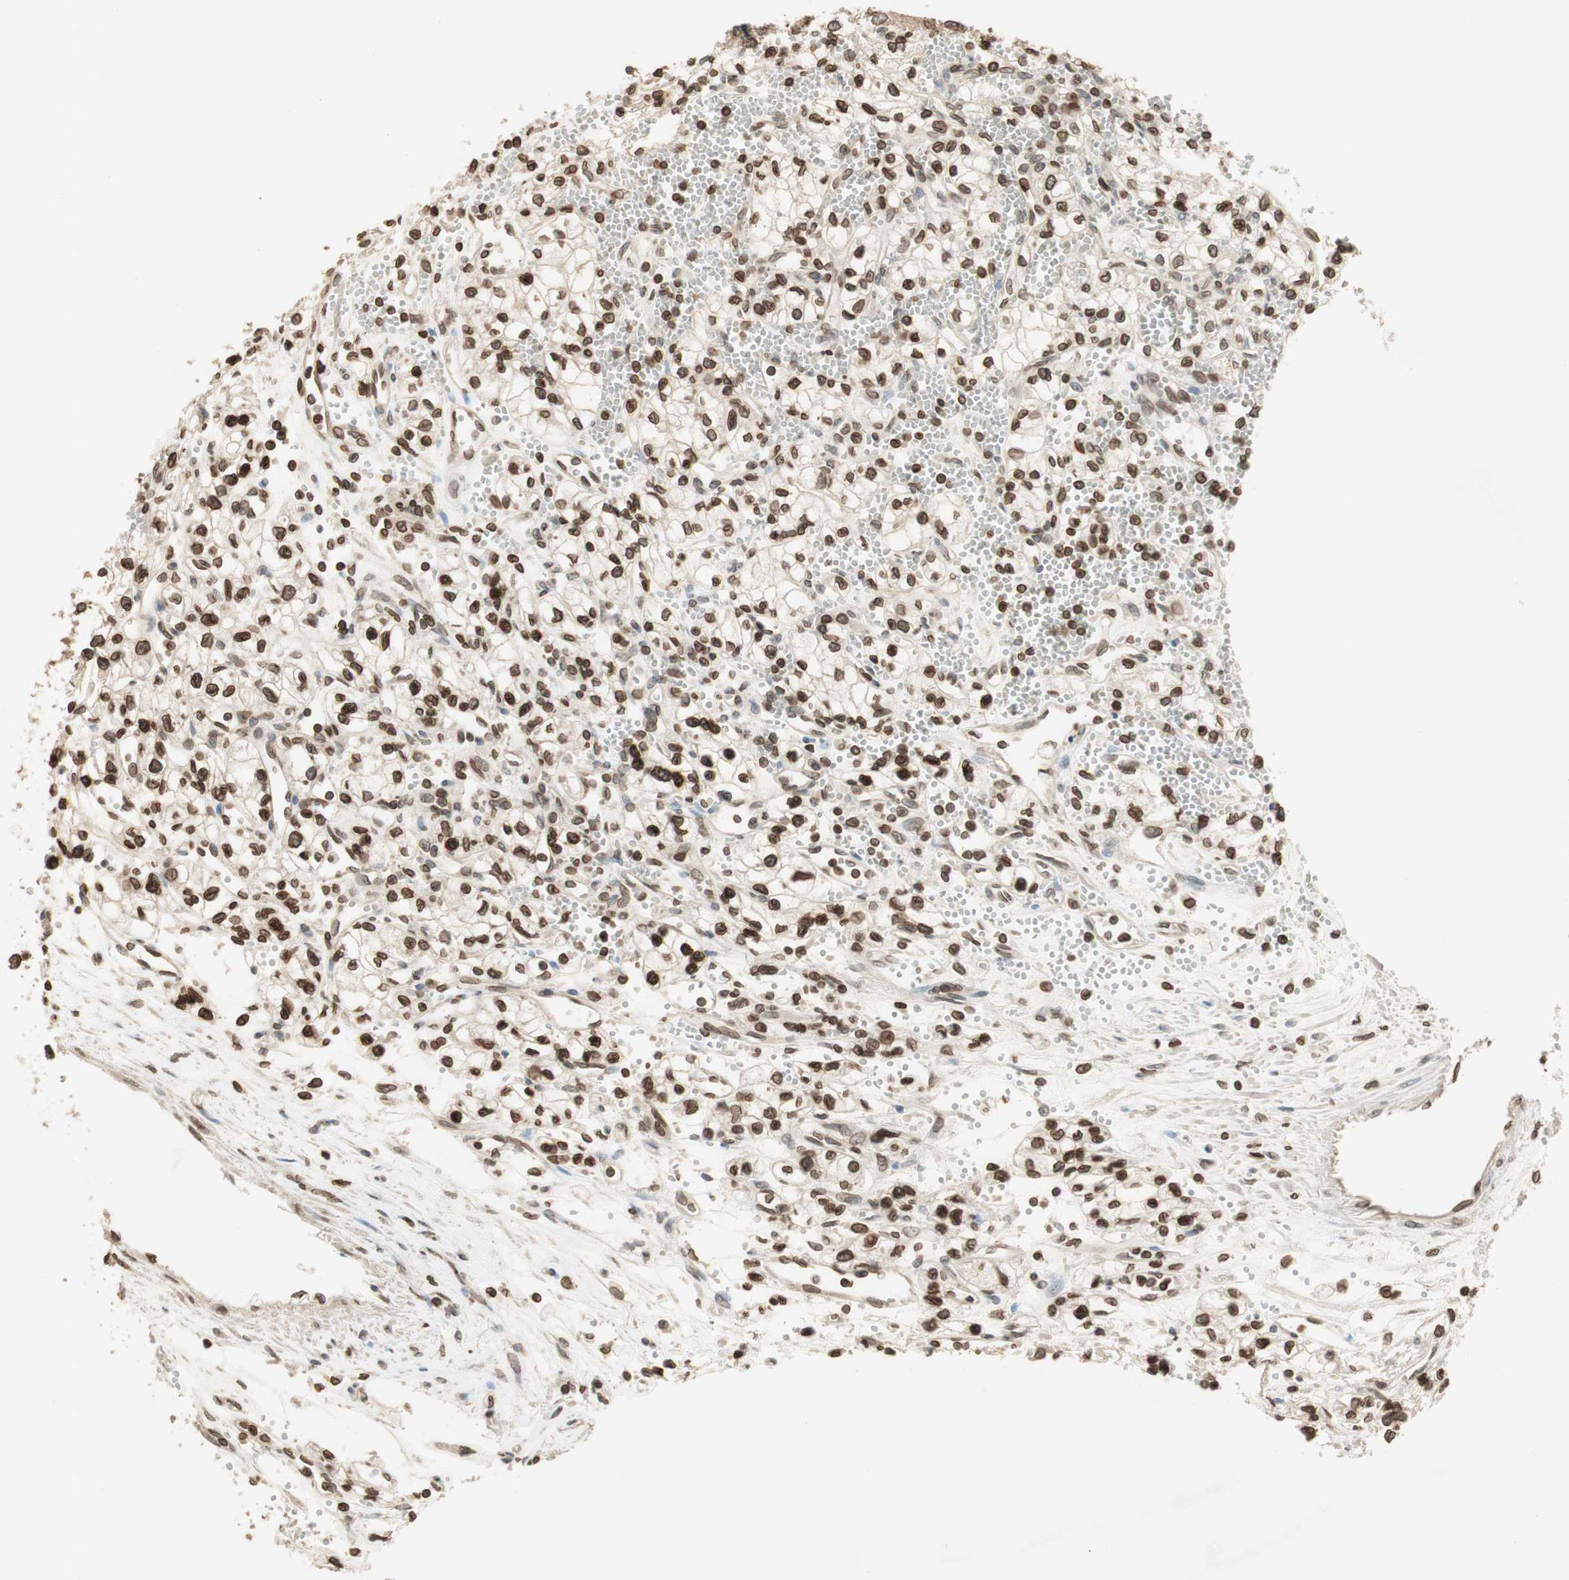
{"staining": {"intensity": "moderate", "quantity": ">75%", "location": "nuclear"}, "tissue": "renal cancer", "cell_type": "Tumor cells", "image_type": "cancer", "snomed": [{"axis": "morphology", "description": "Normal tissue, NOS"}, {"axis": "morphology", "description": "Adenocarcinoma, NOS"}, {"axis": "topography", "description": "Kidney"}], "caption": "This image exhibits immunohistochemistry staining of human renal cancer (adenocarcinoma), with medium moderate nuclear positivity in about >75% of tumor cells.", "gene": "TMPO", "patient": {"sex": "male", "age": 59}}